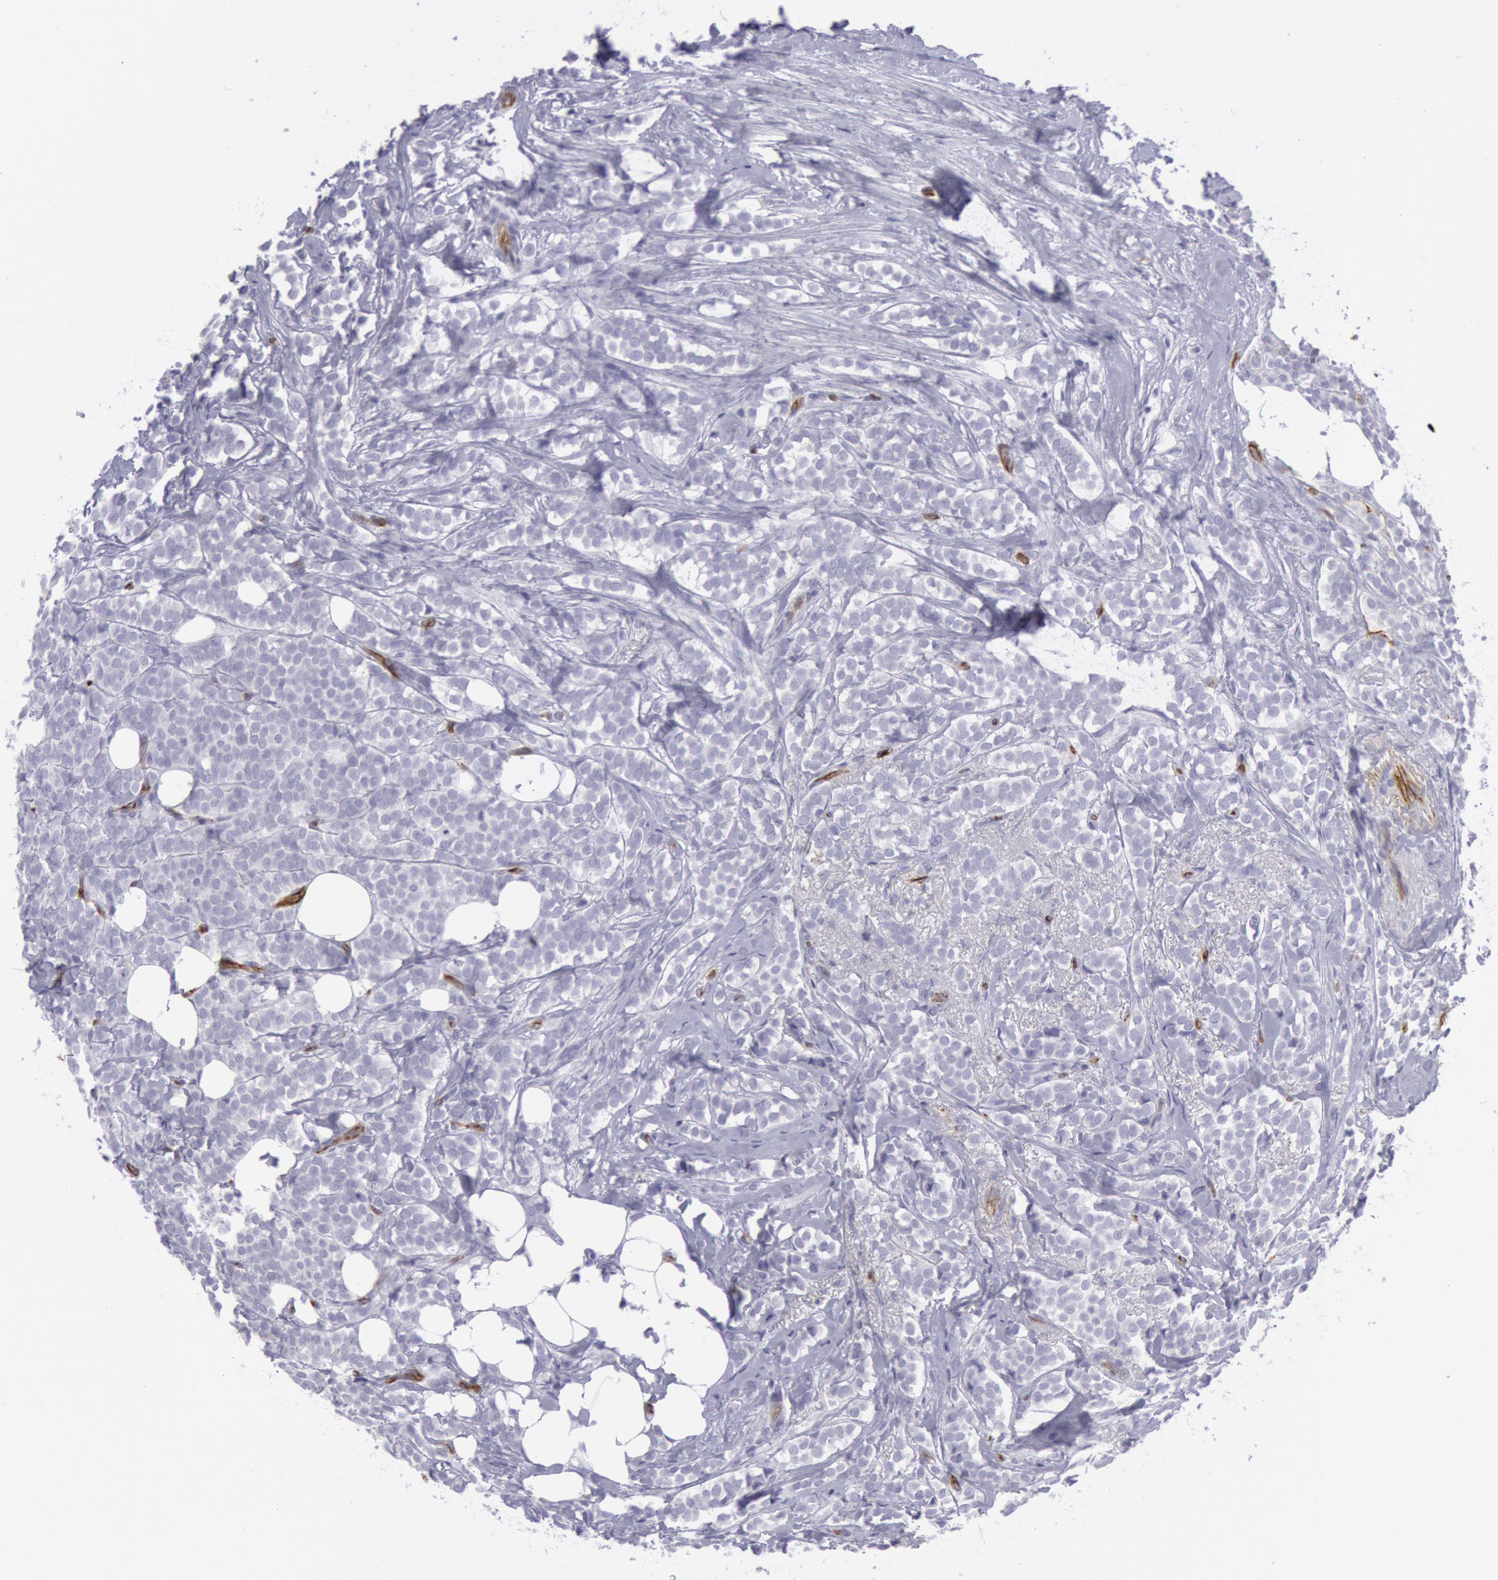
{"staining": {"intensity": "negative", "quantity": "none", "location": "none"}, "tissue": "breast cancer", "cell_type": "Tumor cells", "image_type": "cancer", "snomed": [{"axis": "morphology", "description": "Lobular carcinoma"}, {"axis": "topography", "description": "Breast"}], "caption": "A high-resolution image shows immunohistochemistry (IHC) staining of breast cancer (lobular carcinoma), which demonstrates no significant staining in tumor cells.", "gene": "CDH13", "patient": {"sex": "female", "age": 56}}